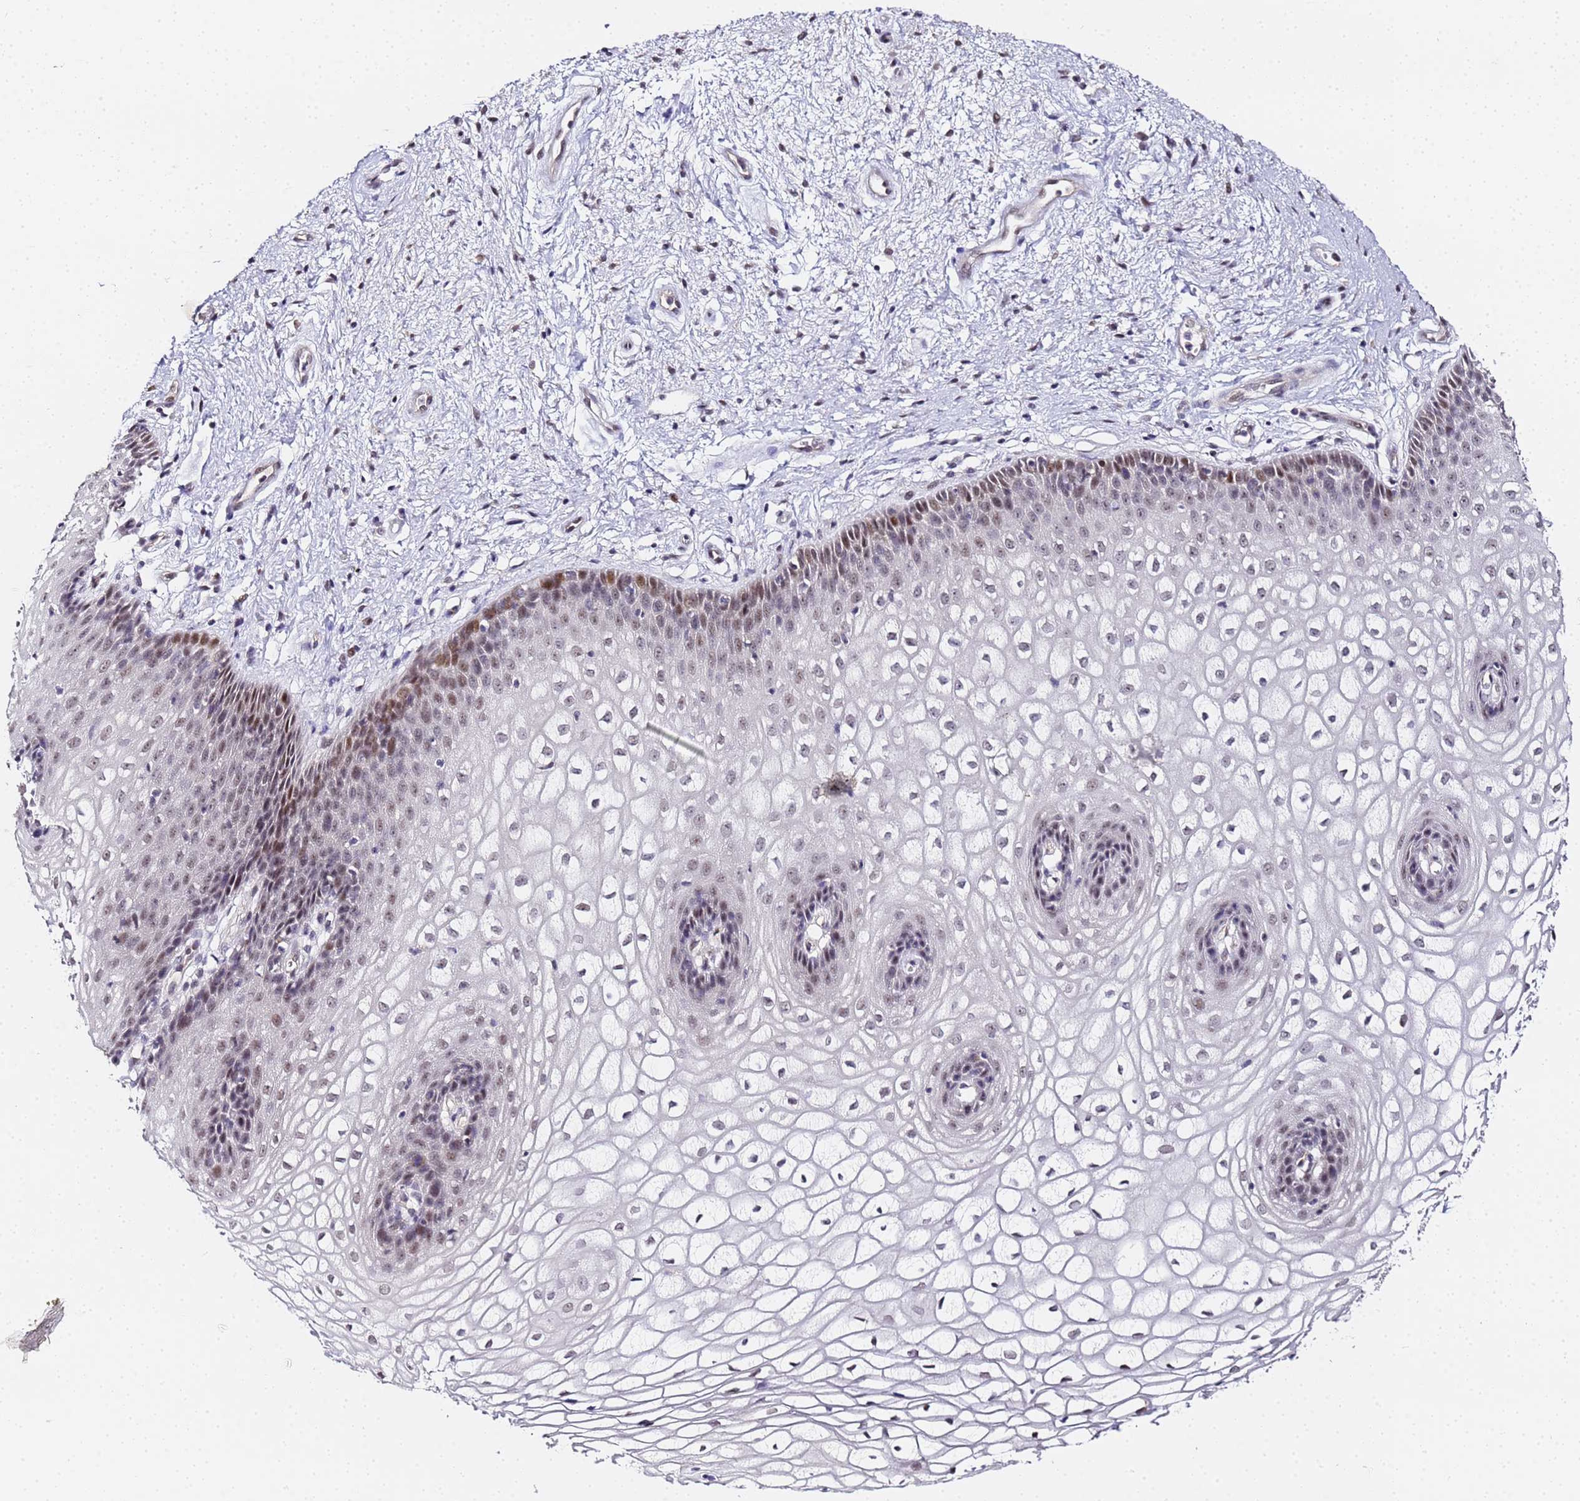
{"staining": {"intensity": "moderate", "quantity": "<25%", "location": "nuclear"}, "tissue": "vagina", "cell_type": "Squamous epithelial cells", "image_type": "normal", "snomed": [{"axis": "morphology", "description": "Normal tissue, NOS"}, {"axis": "topography", "description": "Vagina"}], "caption": "Immunohistochemistry (IHC) of benign vagina exhibits low levels of moderate nuclear positivity in approximately <25% of squamous epithelial cells. Nuclei are stained in blue.", "gene": "LSM3", "patient": {"sex": "female", "age": 34}}